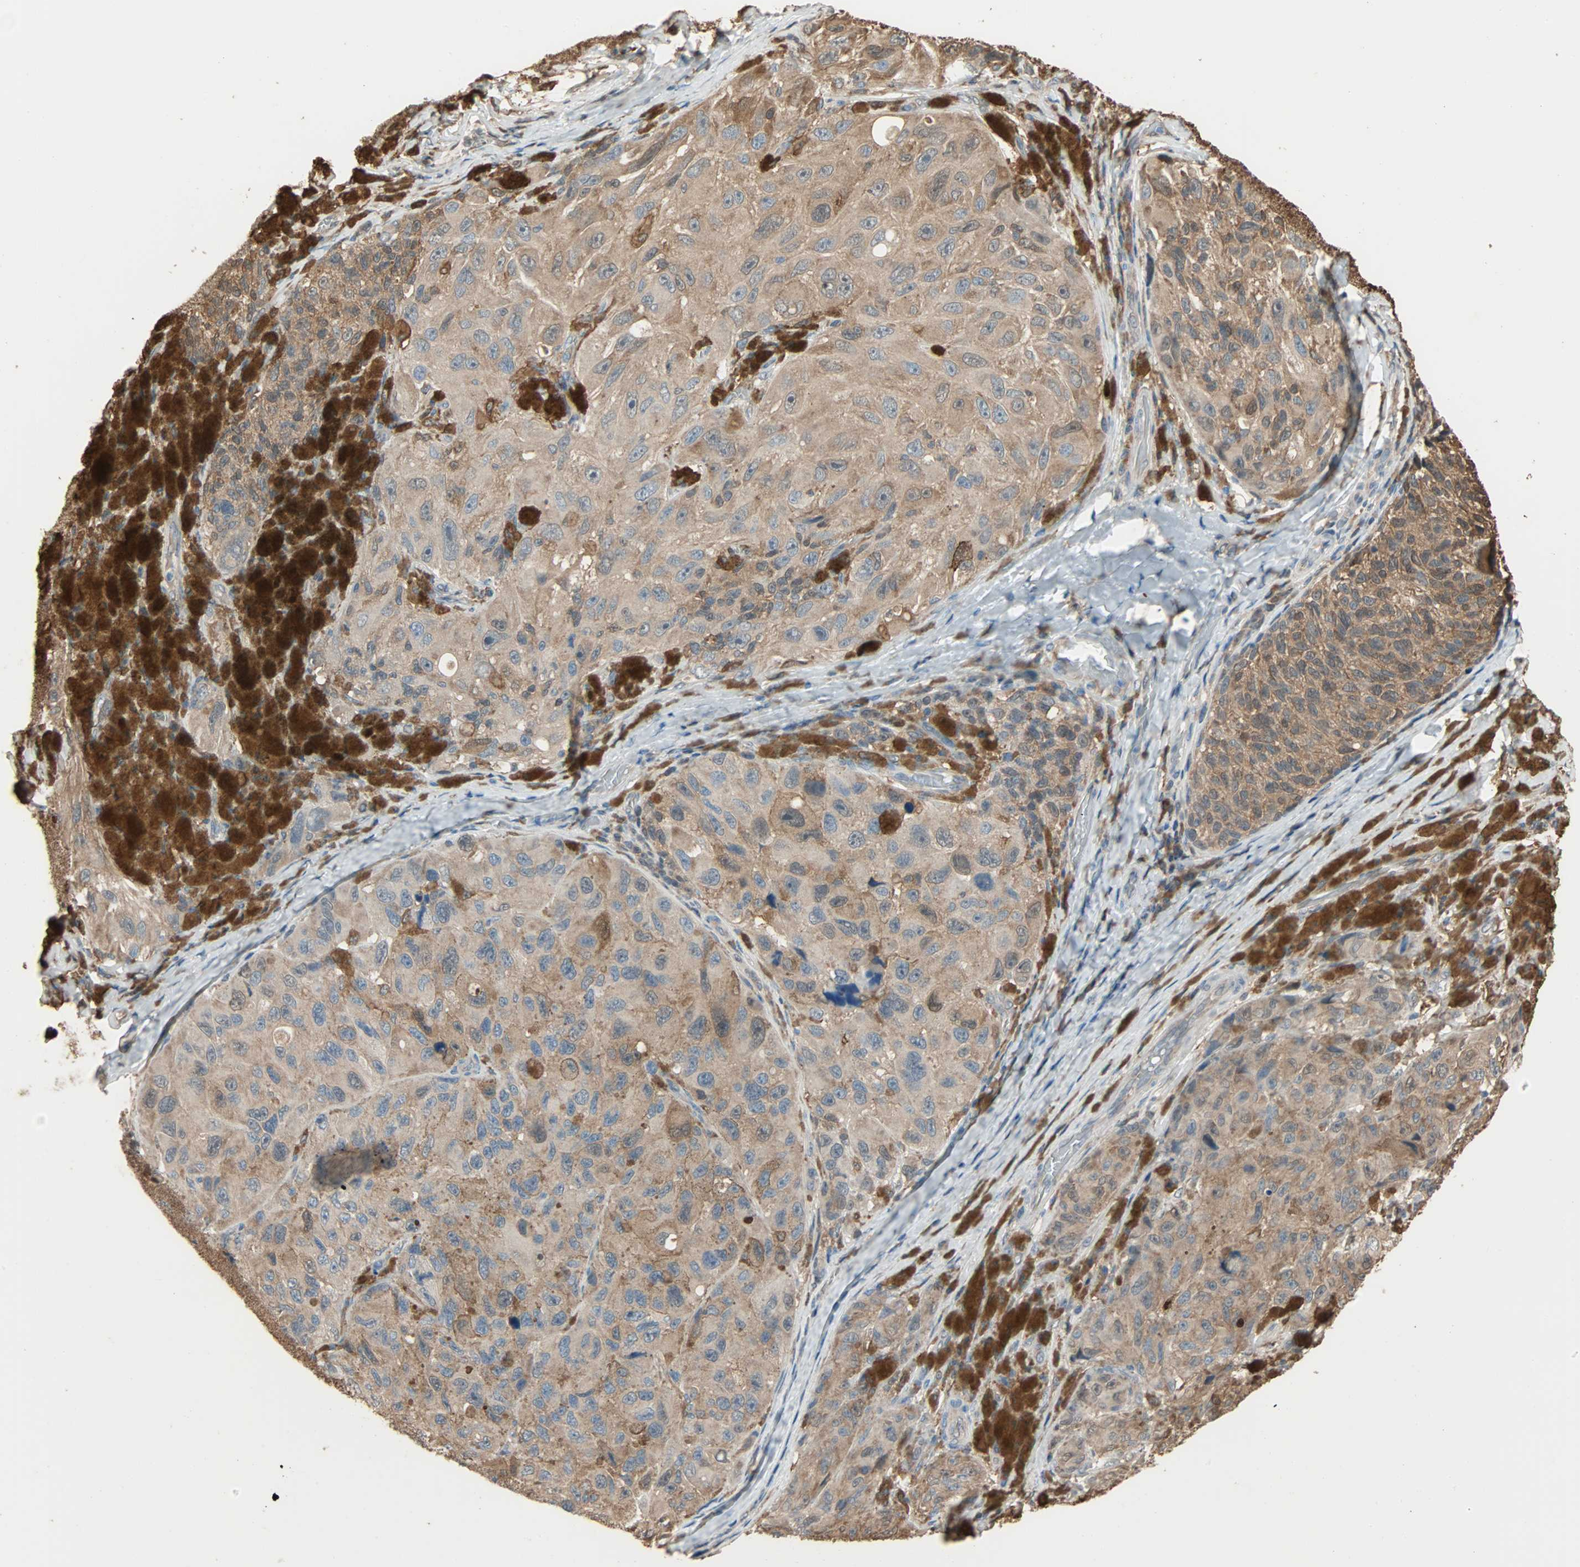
{"staining": {"intensity": "moderate", "quantity": ">75%", "location": "cytoplasmic/membranous,nuclear"}, "tissue": "melanoma", "cell_type": "Tumor cells", "image_type": "cancer", "snomed": [{"axis": "morphology", "description": "Malignant melanoma, NOS"}, {"axis": "topography", "description": "Skin"}], "caption": "A brown stain labels moderate cytoplasmic/membranous and nuclear positivity of a protein in human melanoma tumor cells.", "gene": "PRDX1", "patient": {"sex": "female", "age": 73}}